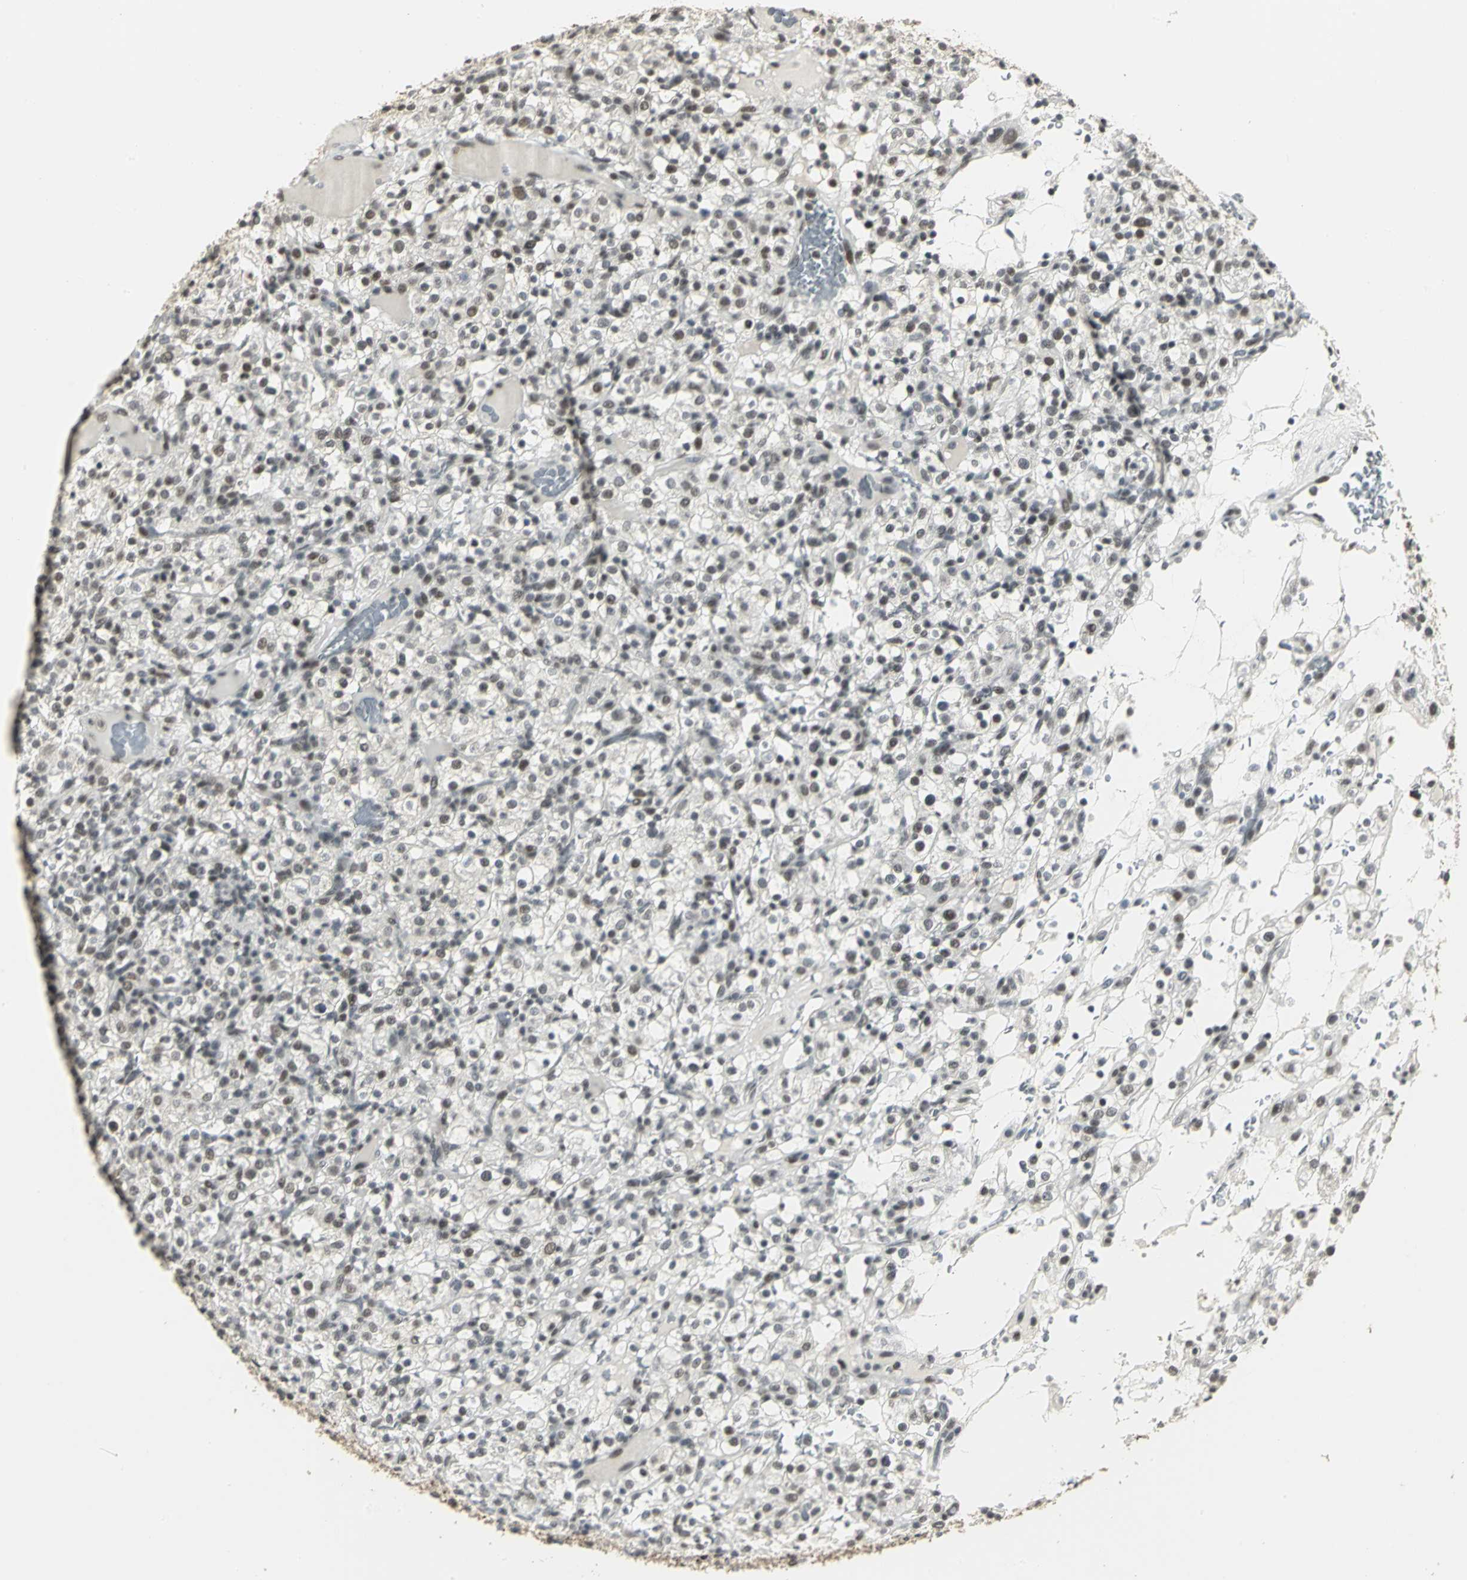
{"staining": {"intensity": "moderate", "quantity": ">75%", "location": "nuclear"}, "tissue": "renal cancer", "cell_type": "Tumor cells", "image_type": "cancer", "snomed": [{"axis": "morphology", "description": "Normal tissue, NOS"}, {"axis": "morphology", "description": "Adenocarcinoma, NOS"}, {"axis": "topography", "description": "Kidney"}], "caption": "Immunohistochemistry (IHC) photomicrograph of neoplastic tissue: renal adenocarcinoma stained using IHC exhibits medium levels of moderate protein expression localized specifically in the nuclear of tumor cells, appearing as a nuclear brown color.", "gene": "CBX3", "patient": {"sex": "female", "age": 72}}